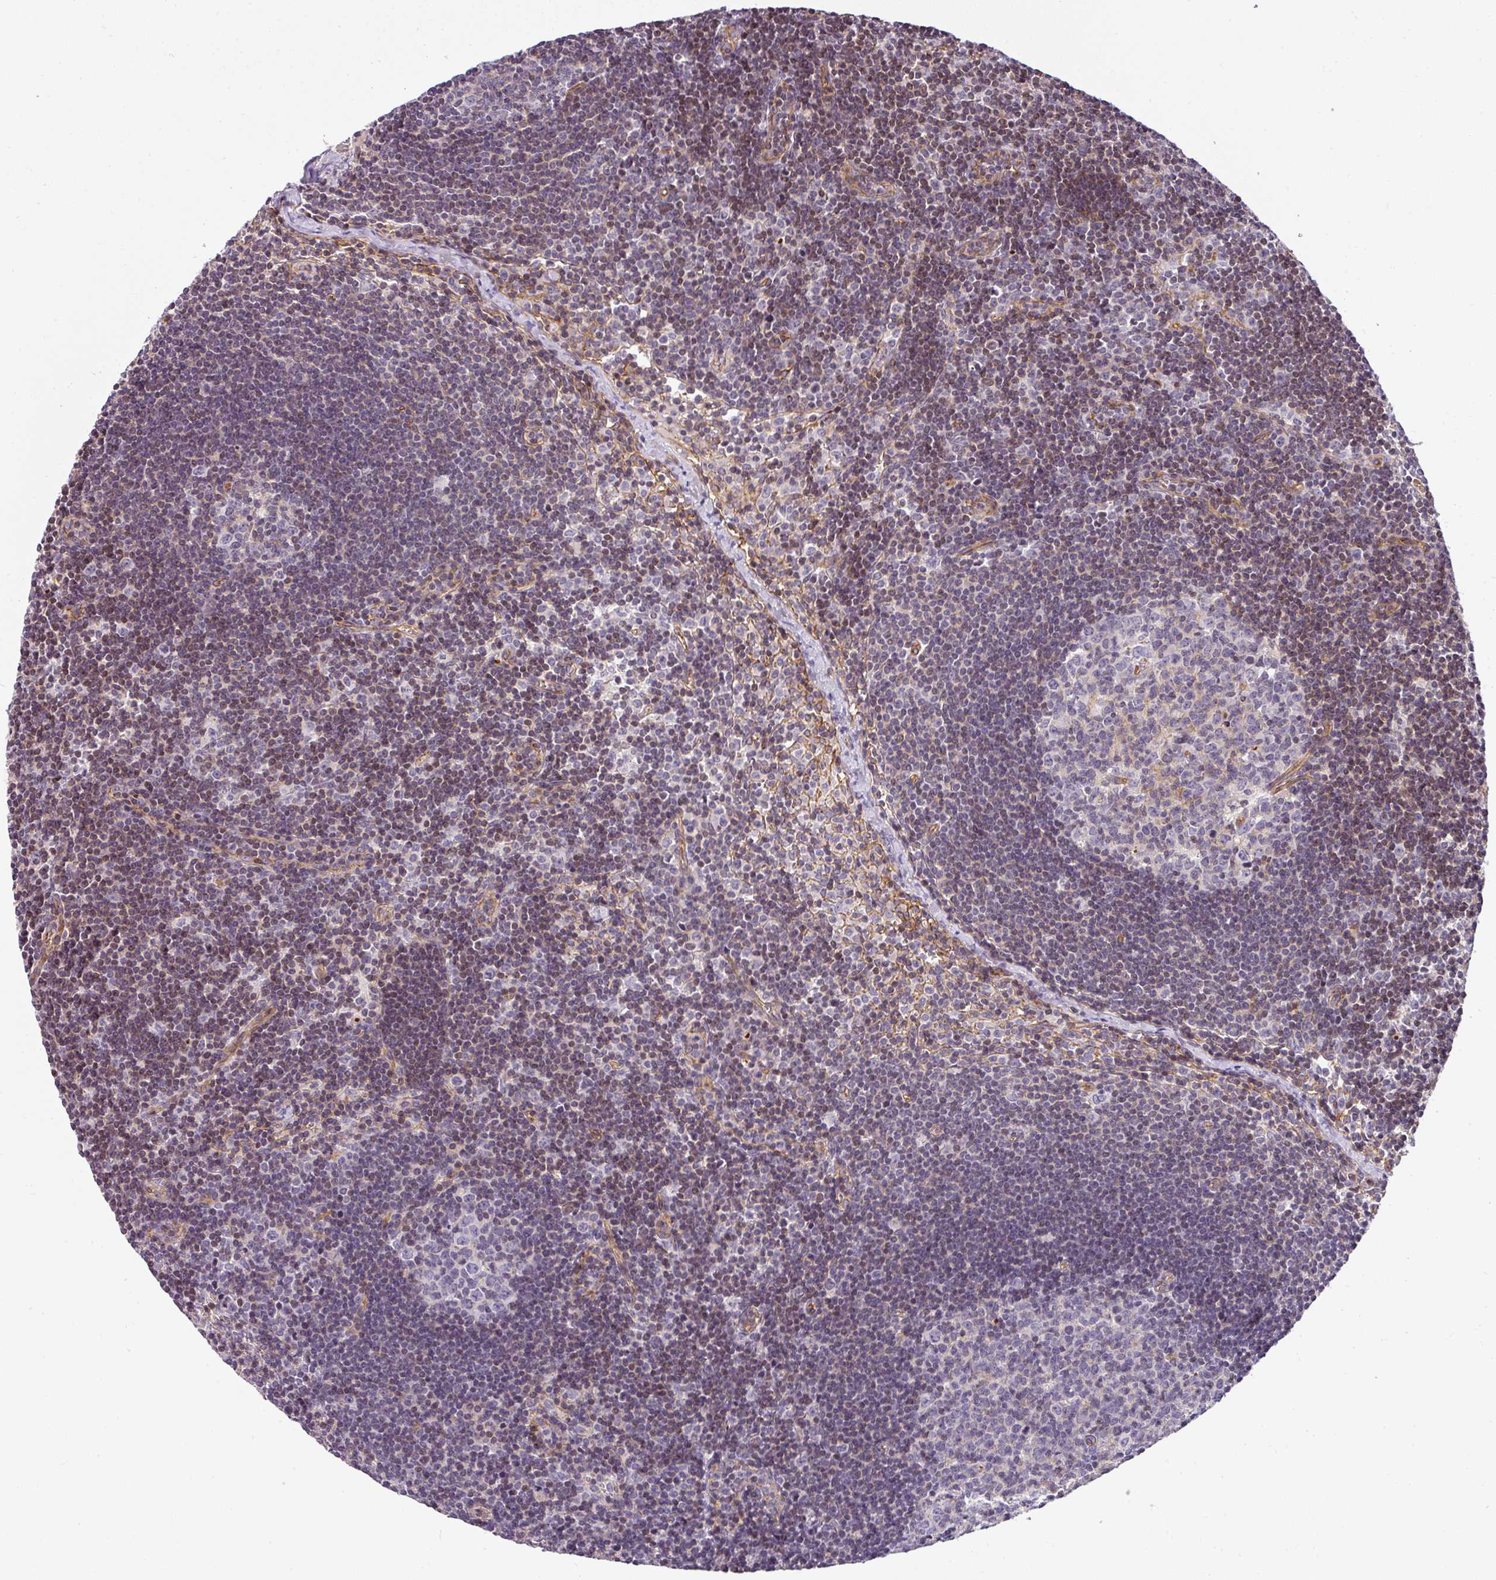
{"staining": {"intensity": "negative", "quantity": "none", "location": "none"}, "tissue": "lymph node", "cell_type": "Germinal center cells", "image_type": "normal", "snomed": [{"axis": "morphology", "description": "Normal tissue, NOS"}, {"axis": "topography", "description": "Lymph node"}], "caption": "The histopathology image displays no staining of germinal center cells in benign lymph node.", "gene": "OR11H4", "patient": {"sex": "female", "age": 29}}